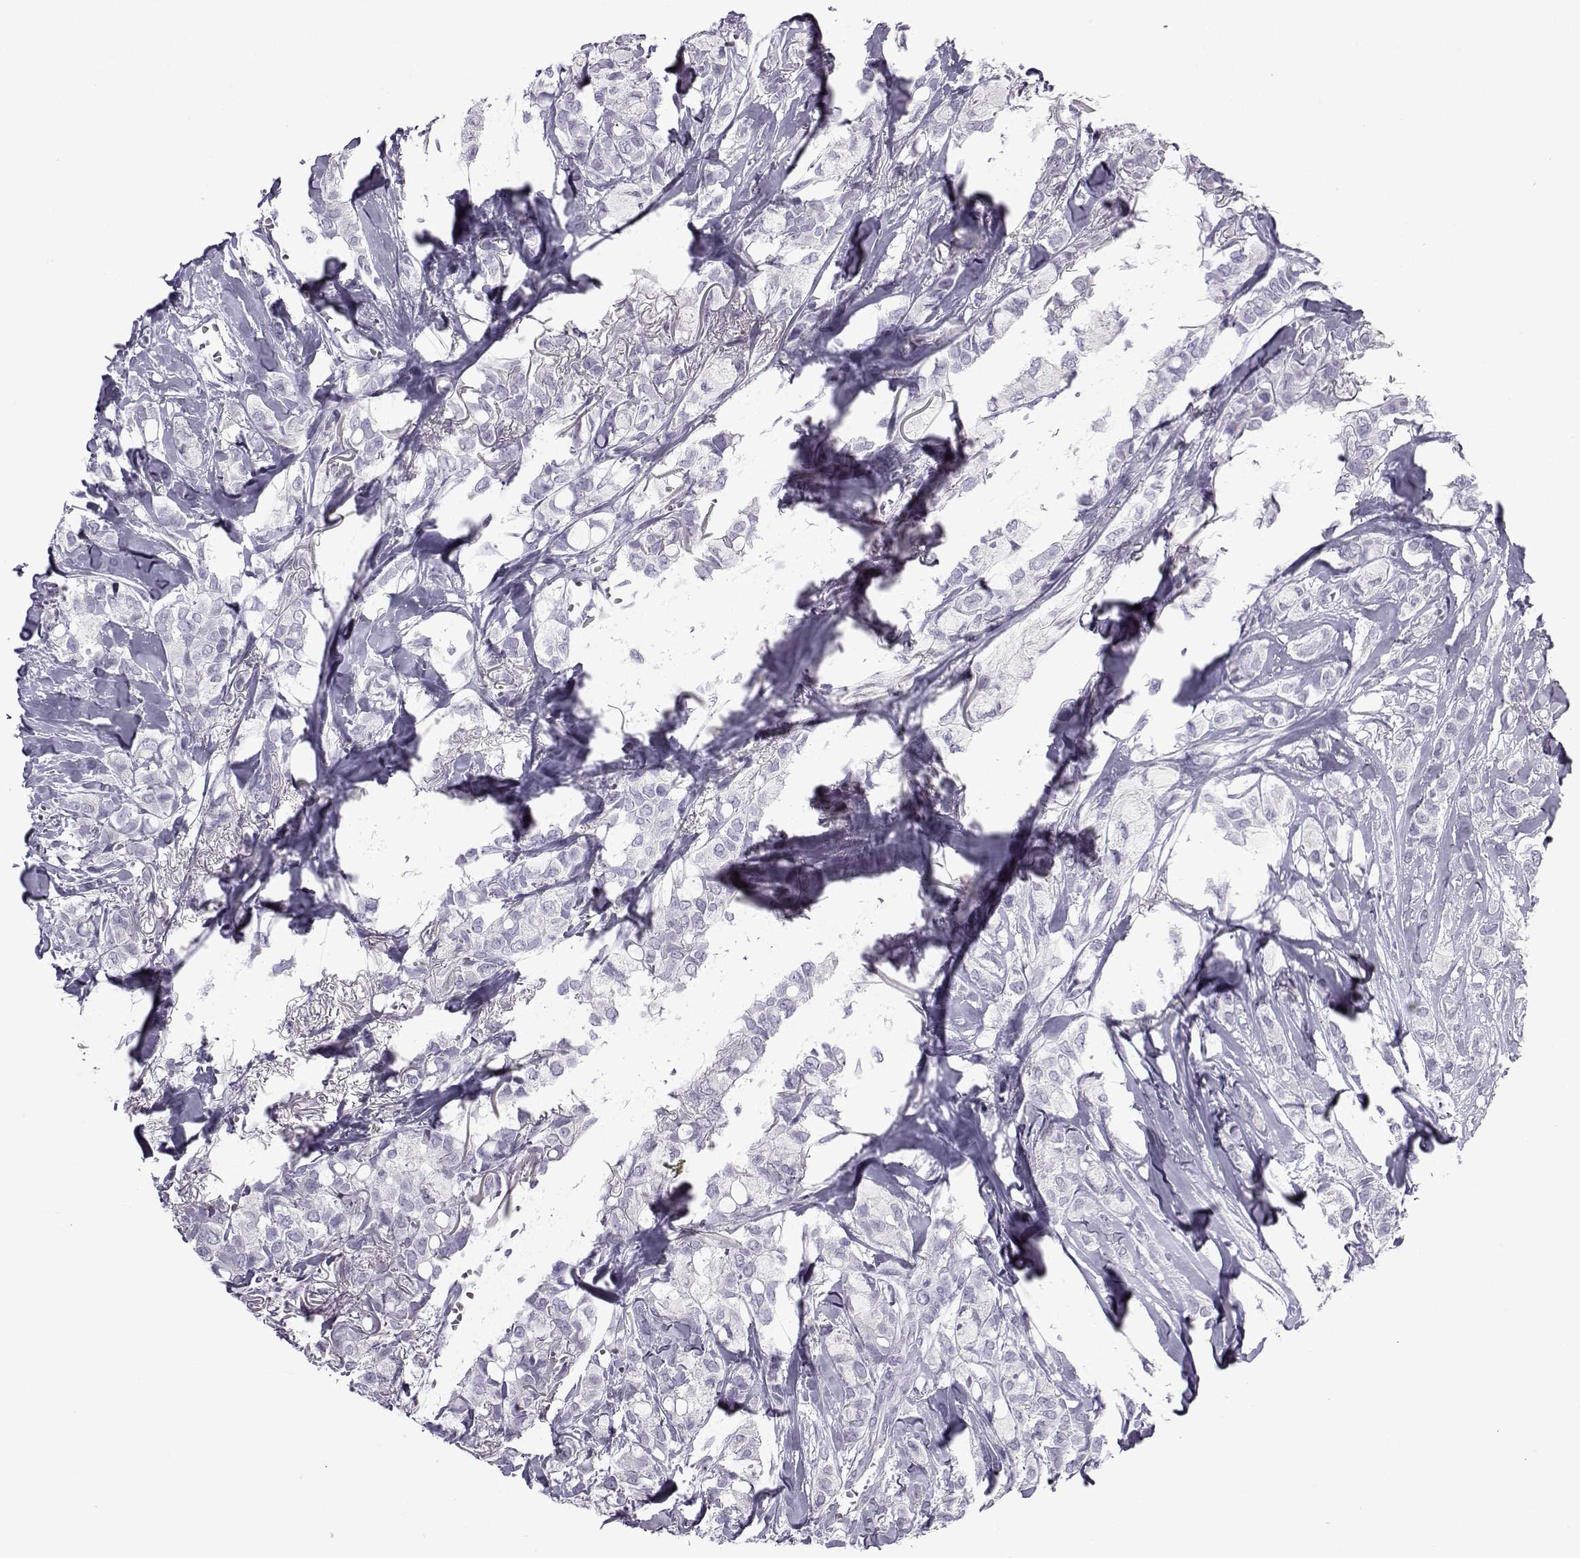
{"staining": {"intensity": "negative", "quantity": "none", "location": "none"}, "tissue": "breast cancer", "cell_type": "Tumor cells", "image_type": "cancer", "snomed": [{"axis": "morphology", "description": "Duct carcinoma"}, {"axis": "topography", "description": "Breast"}], "caption": "Intraductal carcinoma (breast) was stained to show a protein in brown. There is no significant staining in tumor cells.", "gene": "OIP5", "patient": {"sex": "female", "age": 85}}